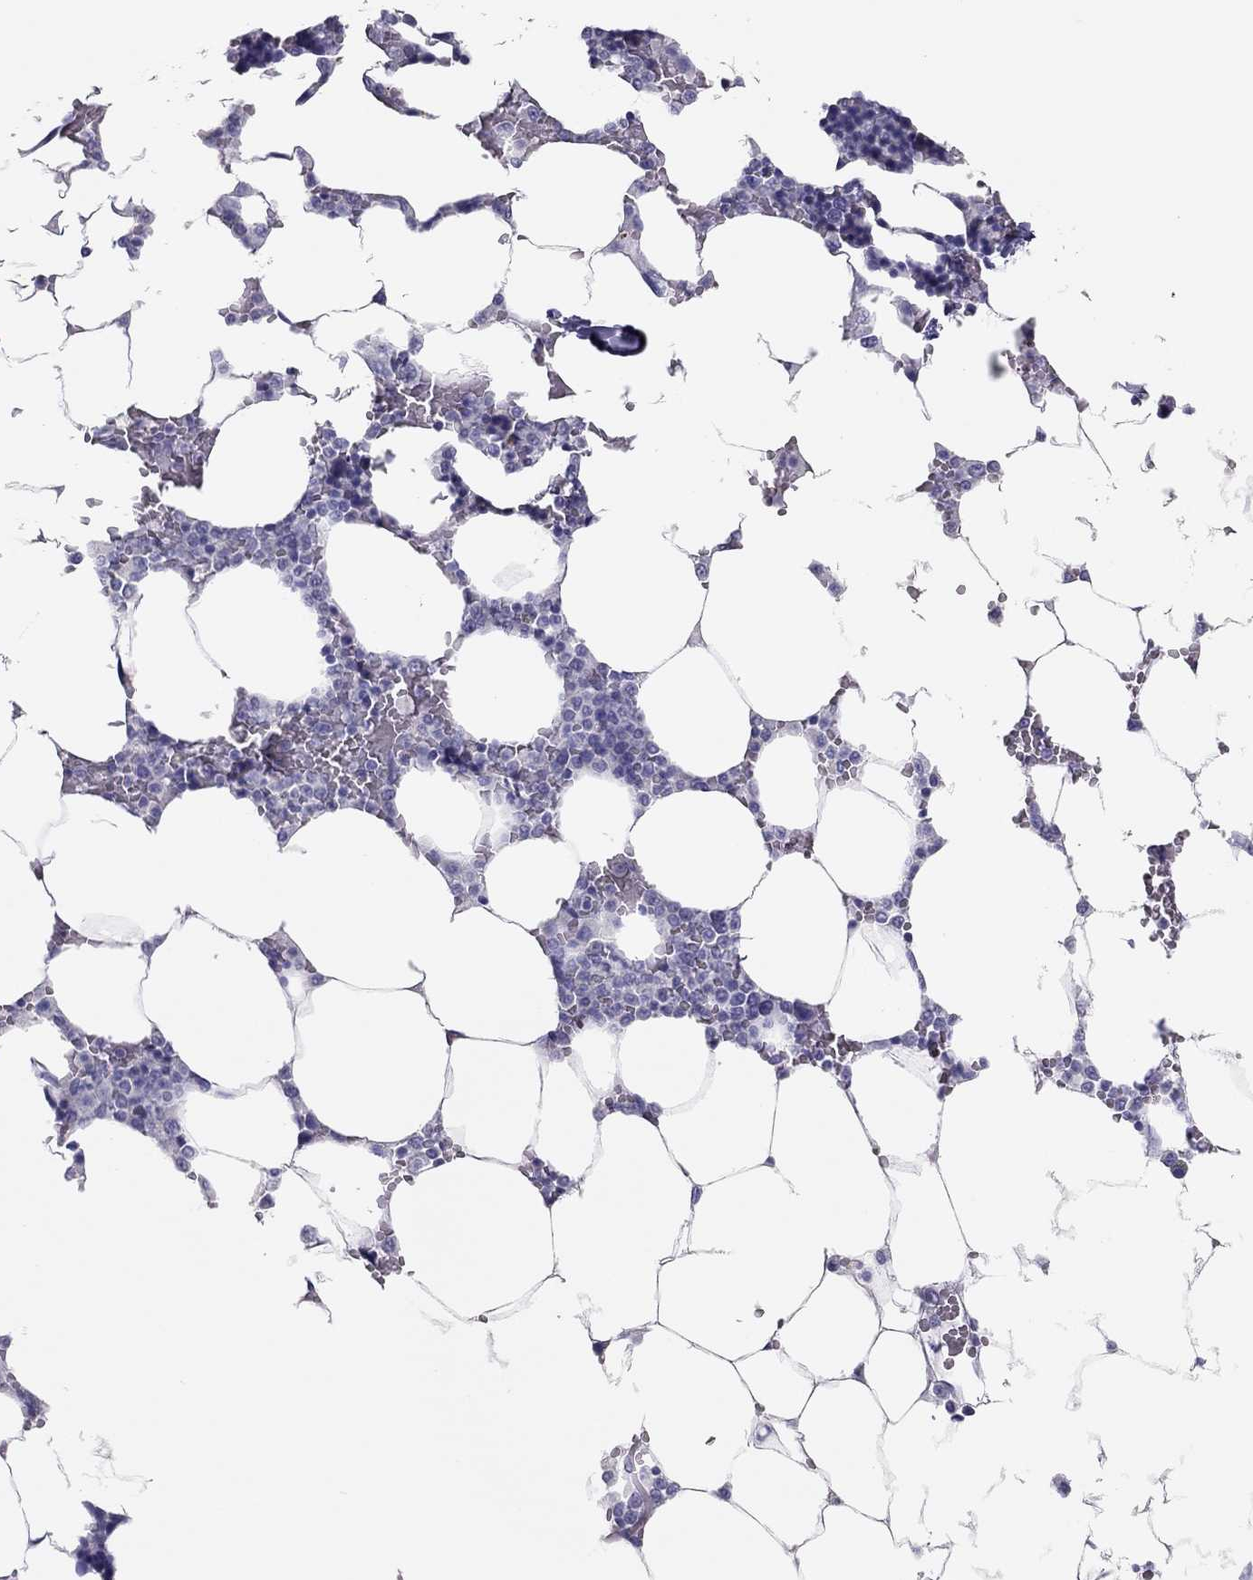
{"staining": {"intensity": "negative", "quantity": "none", "location": "none"}, "tissue": "bone marrow", "cell_type": "Hematopoietic cells", "image_type": "normal", "snomed": [{"axis": "morphology", "description": "Normal tissue, NOS"}, {"axis": "topography", "description": "Bone marrow"}], "caption": "Protein analysis of benign bone marrow displays no significant positivity in hematopoietic cells. (IHC, brightfield microscopy, high magnification).", "gene": "PHOX2A", "patient": {"sex": "male", "age": 63}}